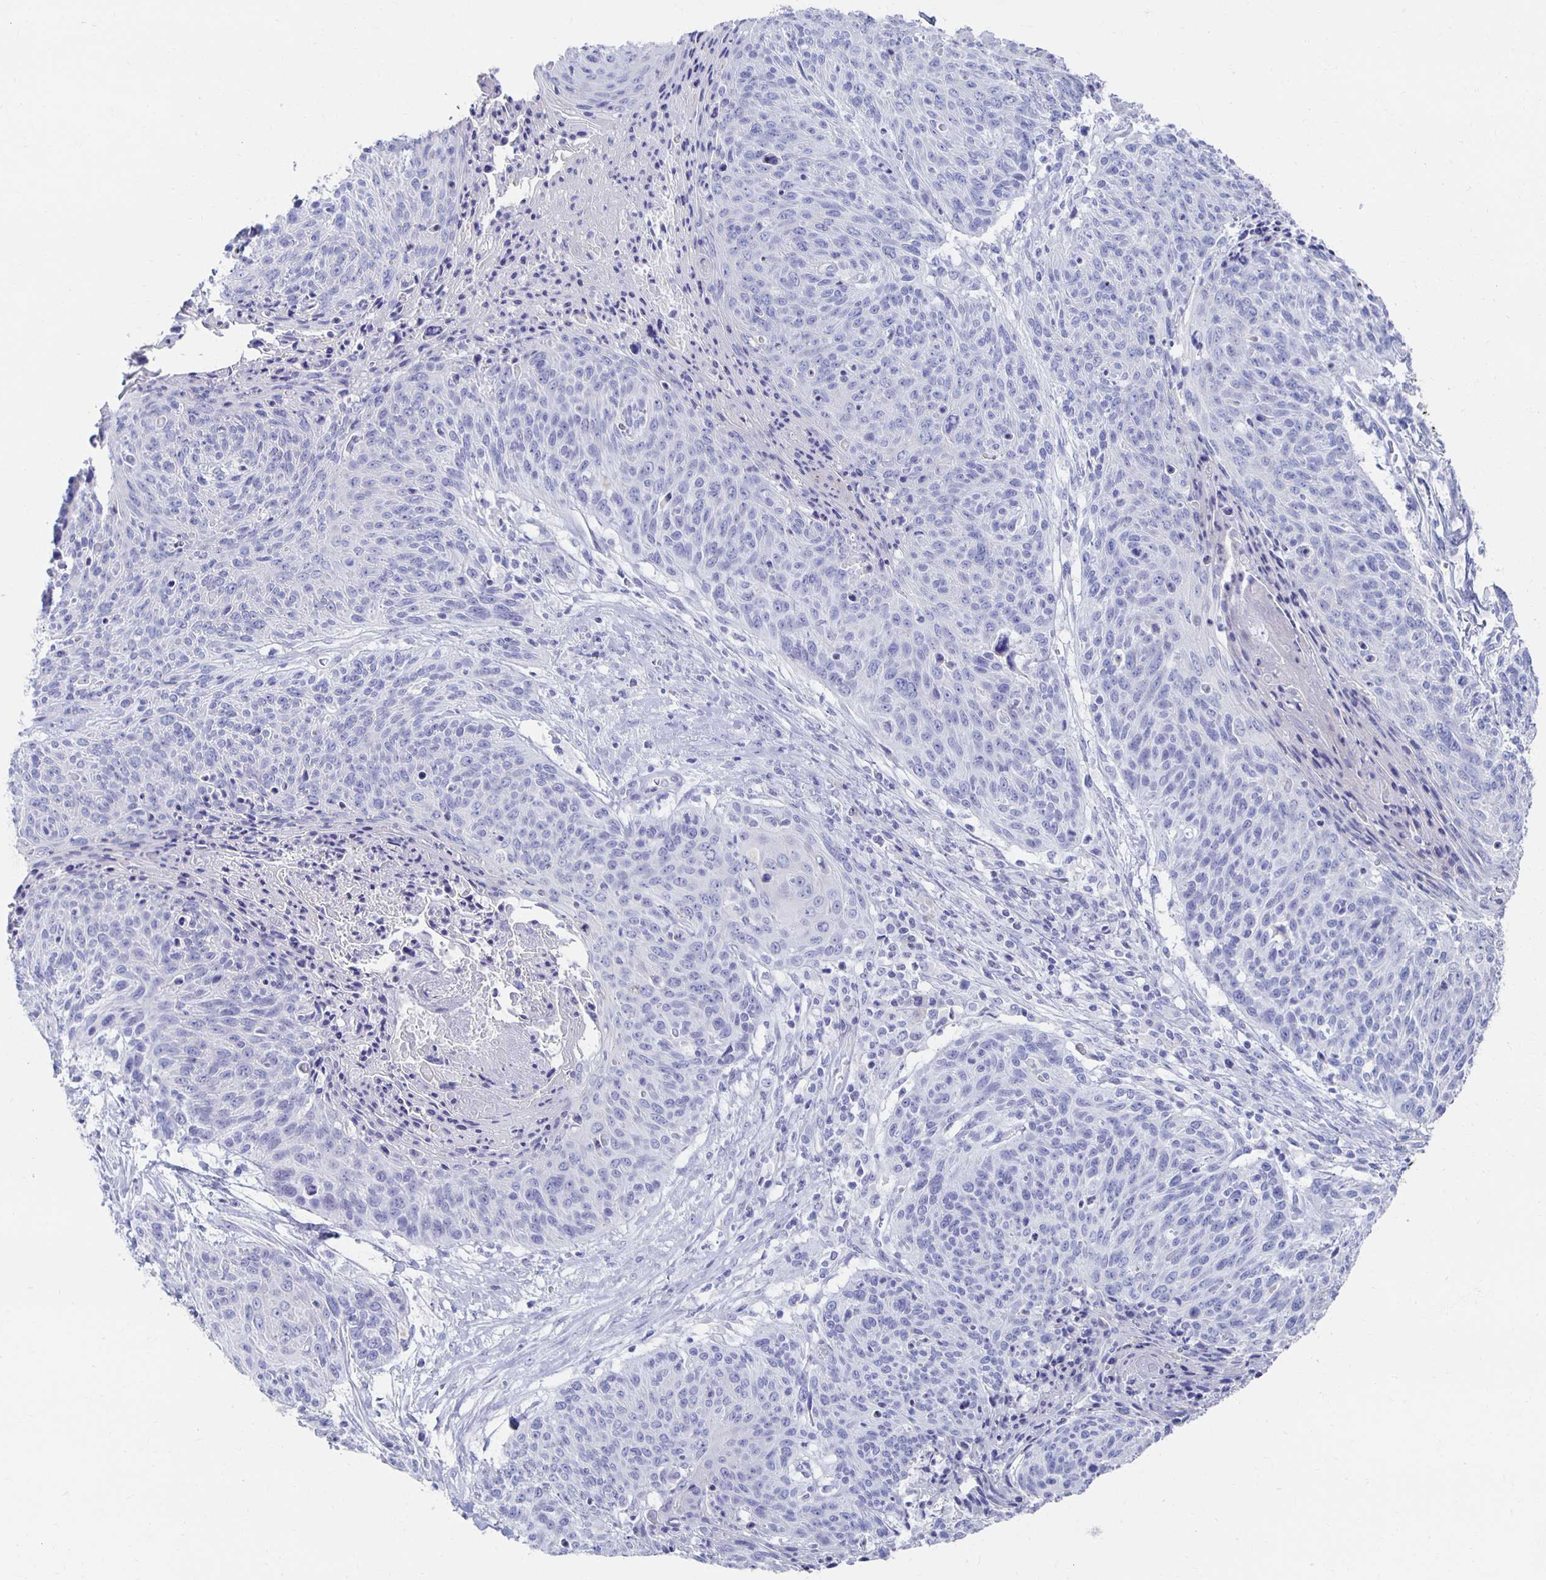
{"staining": {"intensity": "negative", "quantity": "none", "location": "none"}, "tissue": "cervical cancer", "cell_type": "Tumor cells", "image_type": "cancer", "snomed": [{"axis": "morphology", "description": "Squamous cell carcinoma, NOS"}, {"axis": "topography", "description": "Cervix"}], "caption": "IHC micrograph of neoplastic tissue: cervical cancer stained with DAB (3,3'-diaminobenzidine) demonstrates no significant protein positivity in tumor cells.", "gene": "PRDM7", "patient": {"sex": "female", "age": 45}}